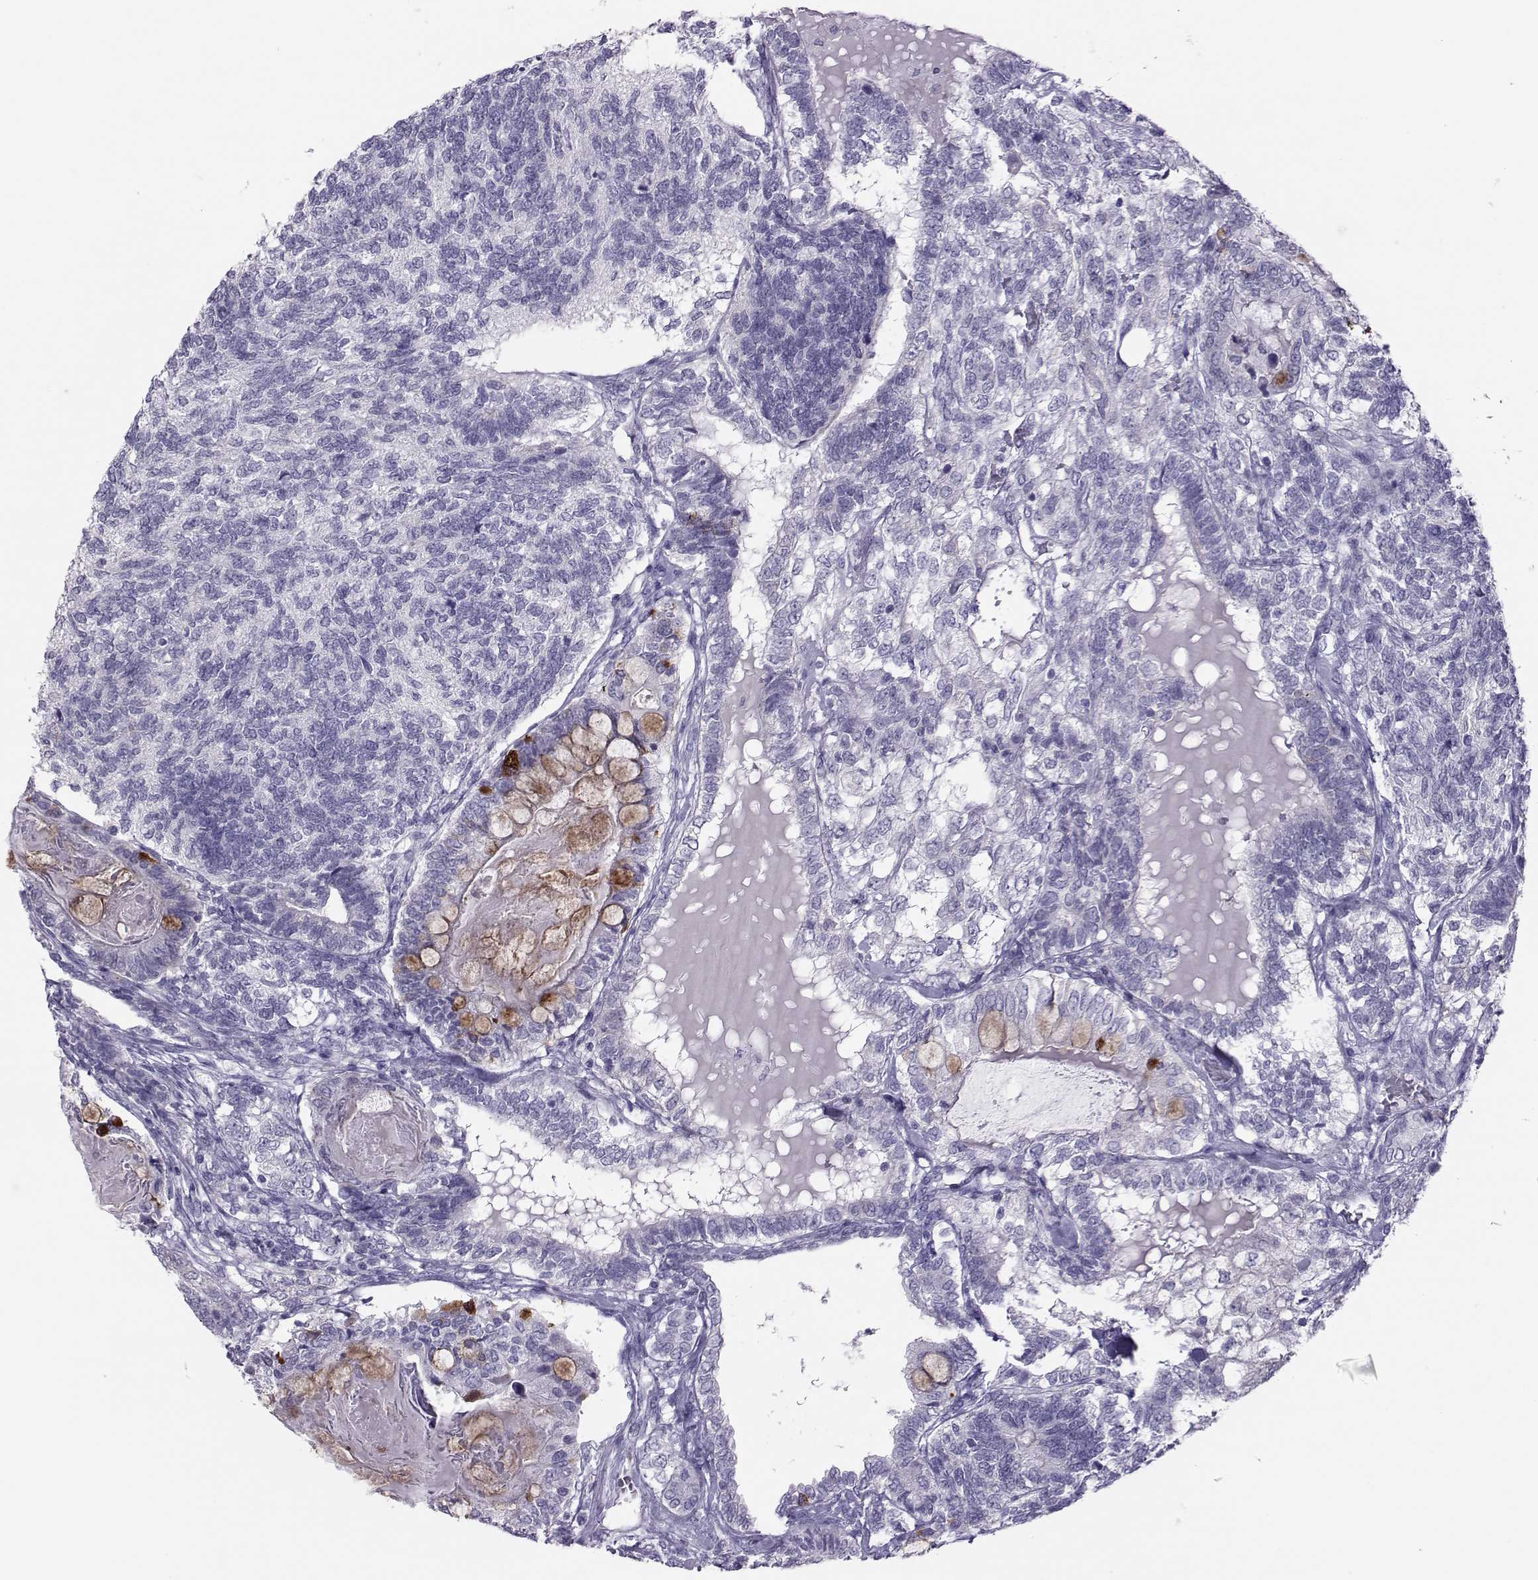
{"staining": {"intensity": "moderate", "quantity": "<25%", "location": "cytoplasmic/membranous"}, "tissue": "testis cancer", "cell_type": "Tumor cells", "image_type": "cancer", "snomed": [{"axis": "morphology", "description": "Seminoma, NOS"}, {"axis": "morphology", "description": "Carcinoma, Embryonal, NOS"}, {"axis": "topography", "description": "Testis"}], "caption": "About <25% of tumor cells in human seminoma (testis) reveal moderate cytoplasmic/membranous protein positivity as visualized by brown immunohistochemical staining.", "gene": "TRPM7", "patient": {"sex": "male", "age": 41}}